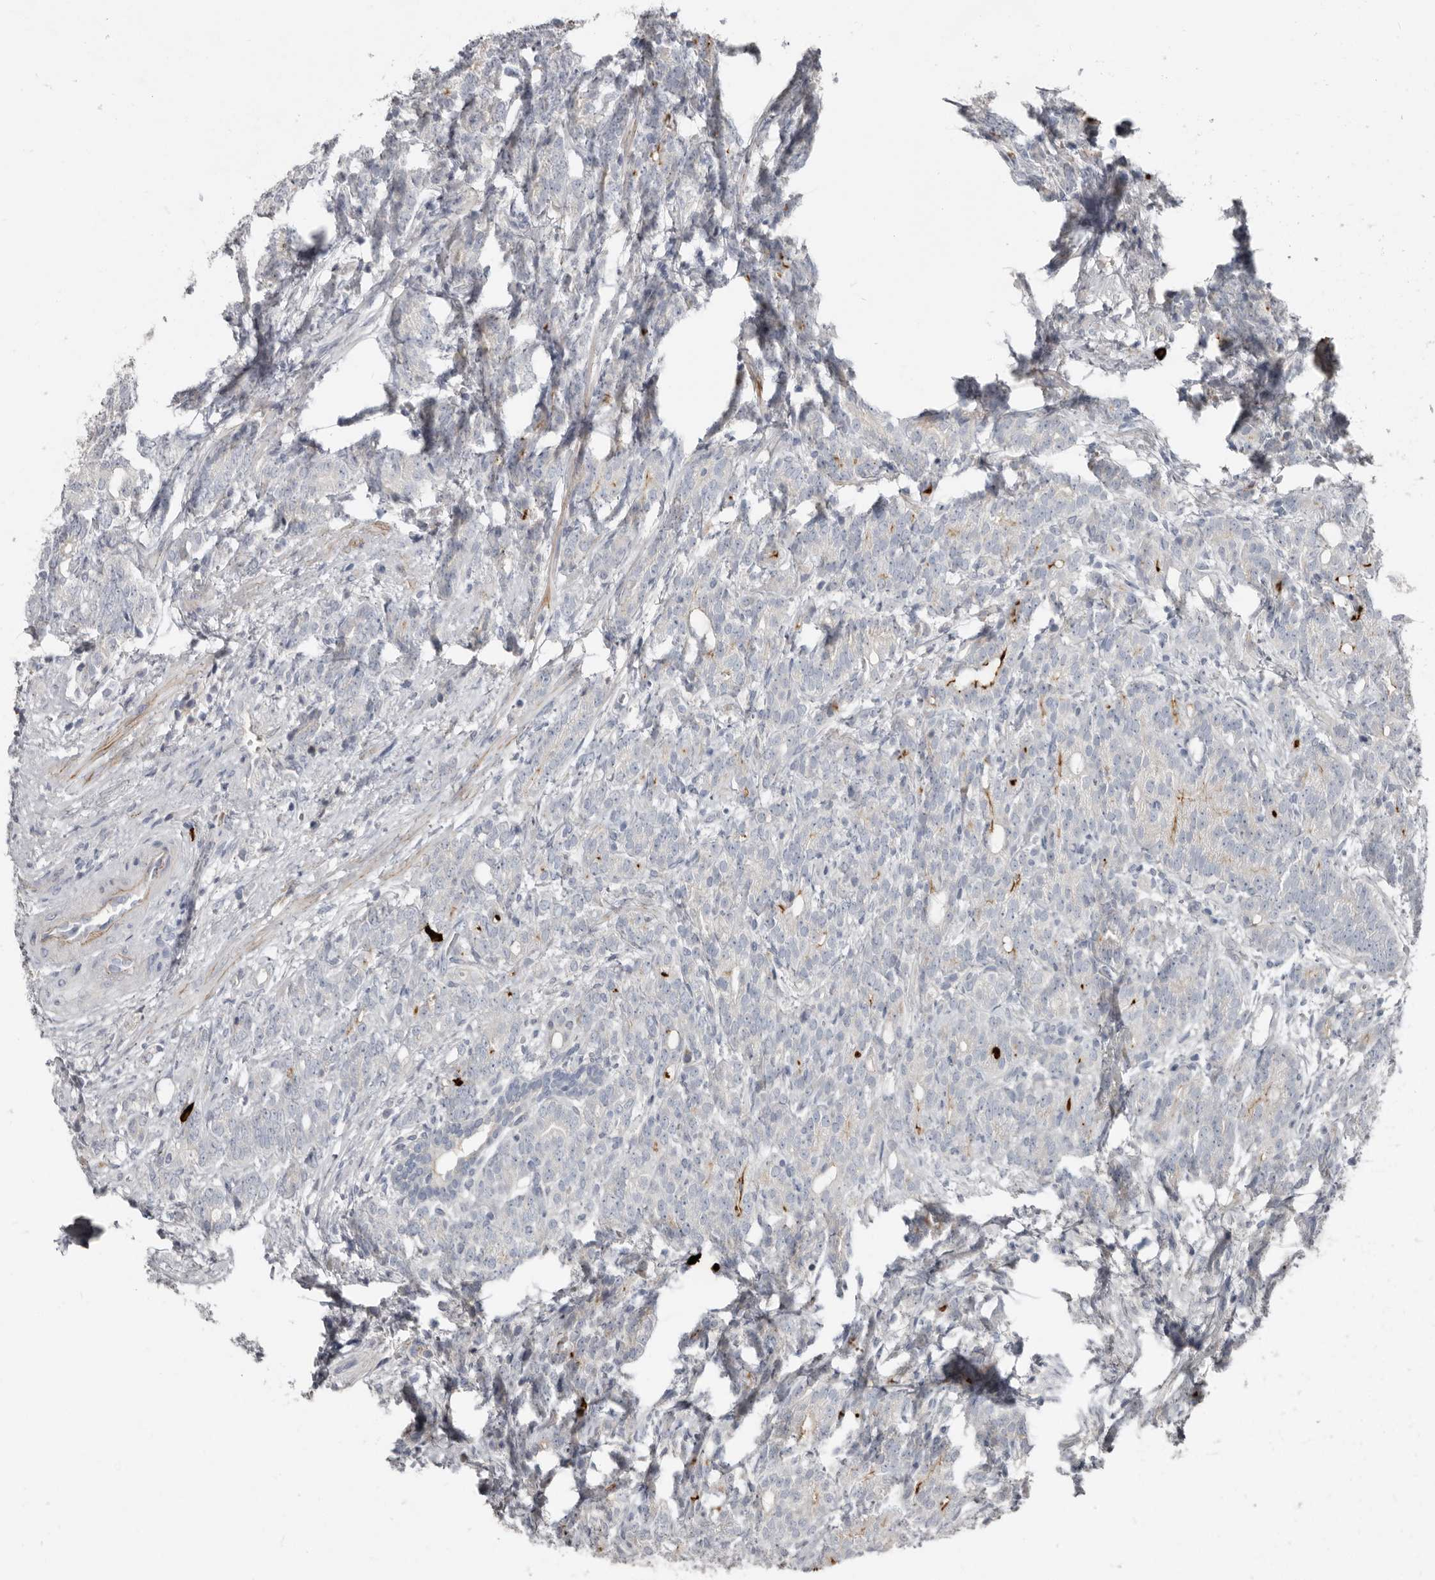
{"staining": {"intensity": "negative", "quantity": "none", "location": "none"}, "tissue": "prostate cancer", "cell_type": "Tumor cells", "image_type": "cancer", "snomed": [{"axis": "morphology", "description": "Adenocarcinoma, High grade"}, {"axis": "topography", "description": "Prostate"}], "caption": "High-grade adenocarcinoma (prostate) stained for a protein using IHC demonstrates no staining tumor cells.", "gene": "ZNF114", "patient": {"sex": "male", "age": 57}}